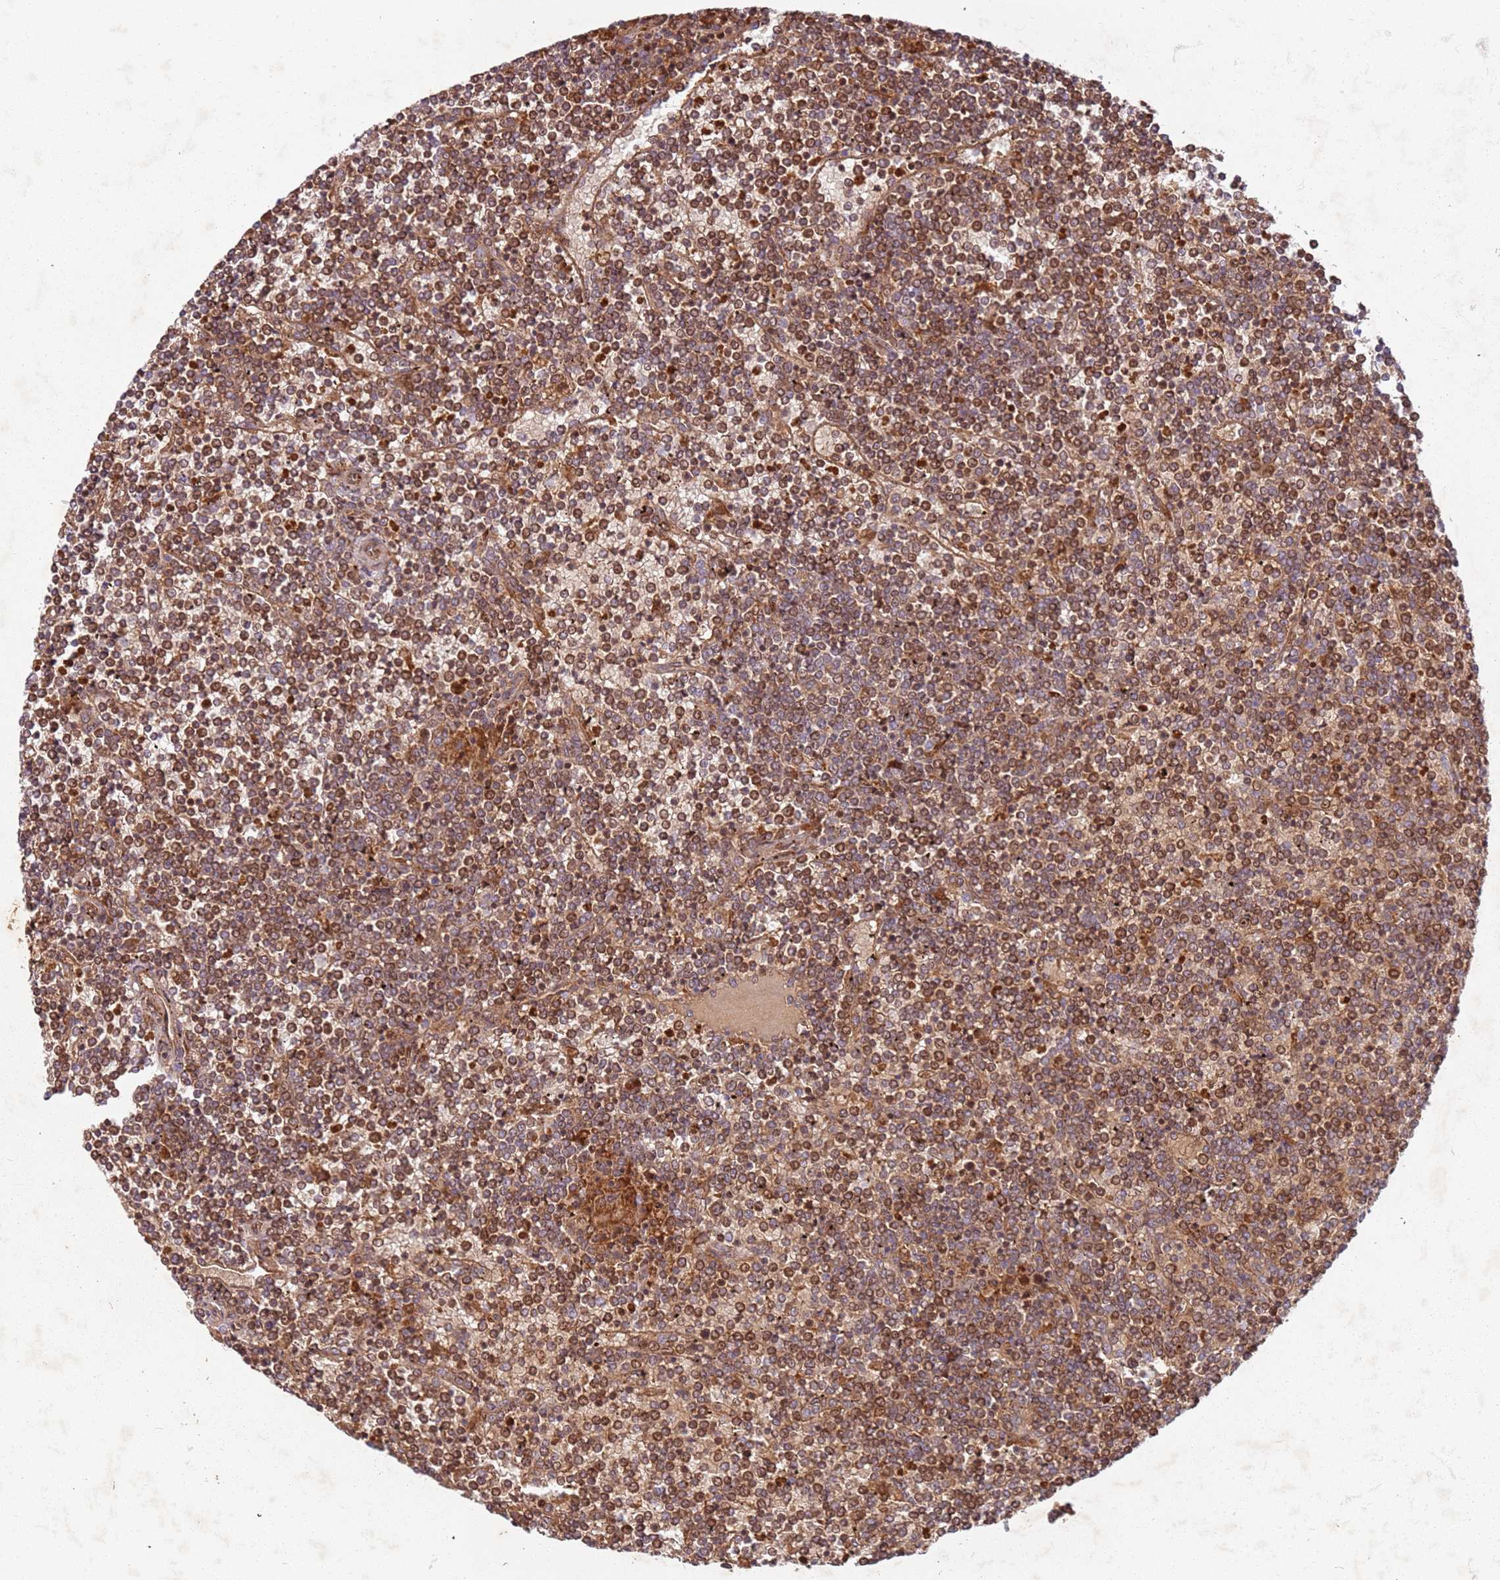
{"staining": {"intensity": "moderate", "quantity": ">75%", "location": "cytoplasmic/membranous,nuclear"}, "tissue": "lymphoma", "cell_type": "Tumor cells", "image_type": "cancer", "snomed": [{"axis": "morphology", "description": "Malignant lymphoma, non-Hodgkin's type, Low grade"}, {"axis": "topography", "description": "Spleen"}], "caption": "Malignant lymphoma, non-Hodgkin's type (low-grade) stained with immunohistochemistry displays moderate cytoplasmic/membranous and nuclear staining in approximately >75% of tumor cells. (Brightfield microscopy of DAB IHC at high magnification).", "gene": "C2CD4B", "patient": {"sex": "female", "age": 19}}